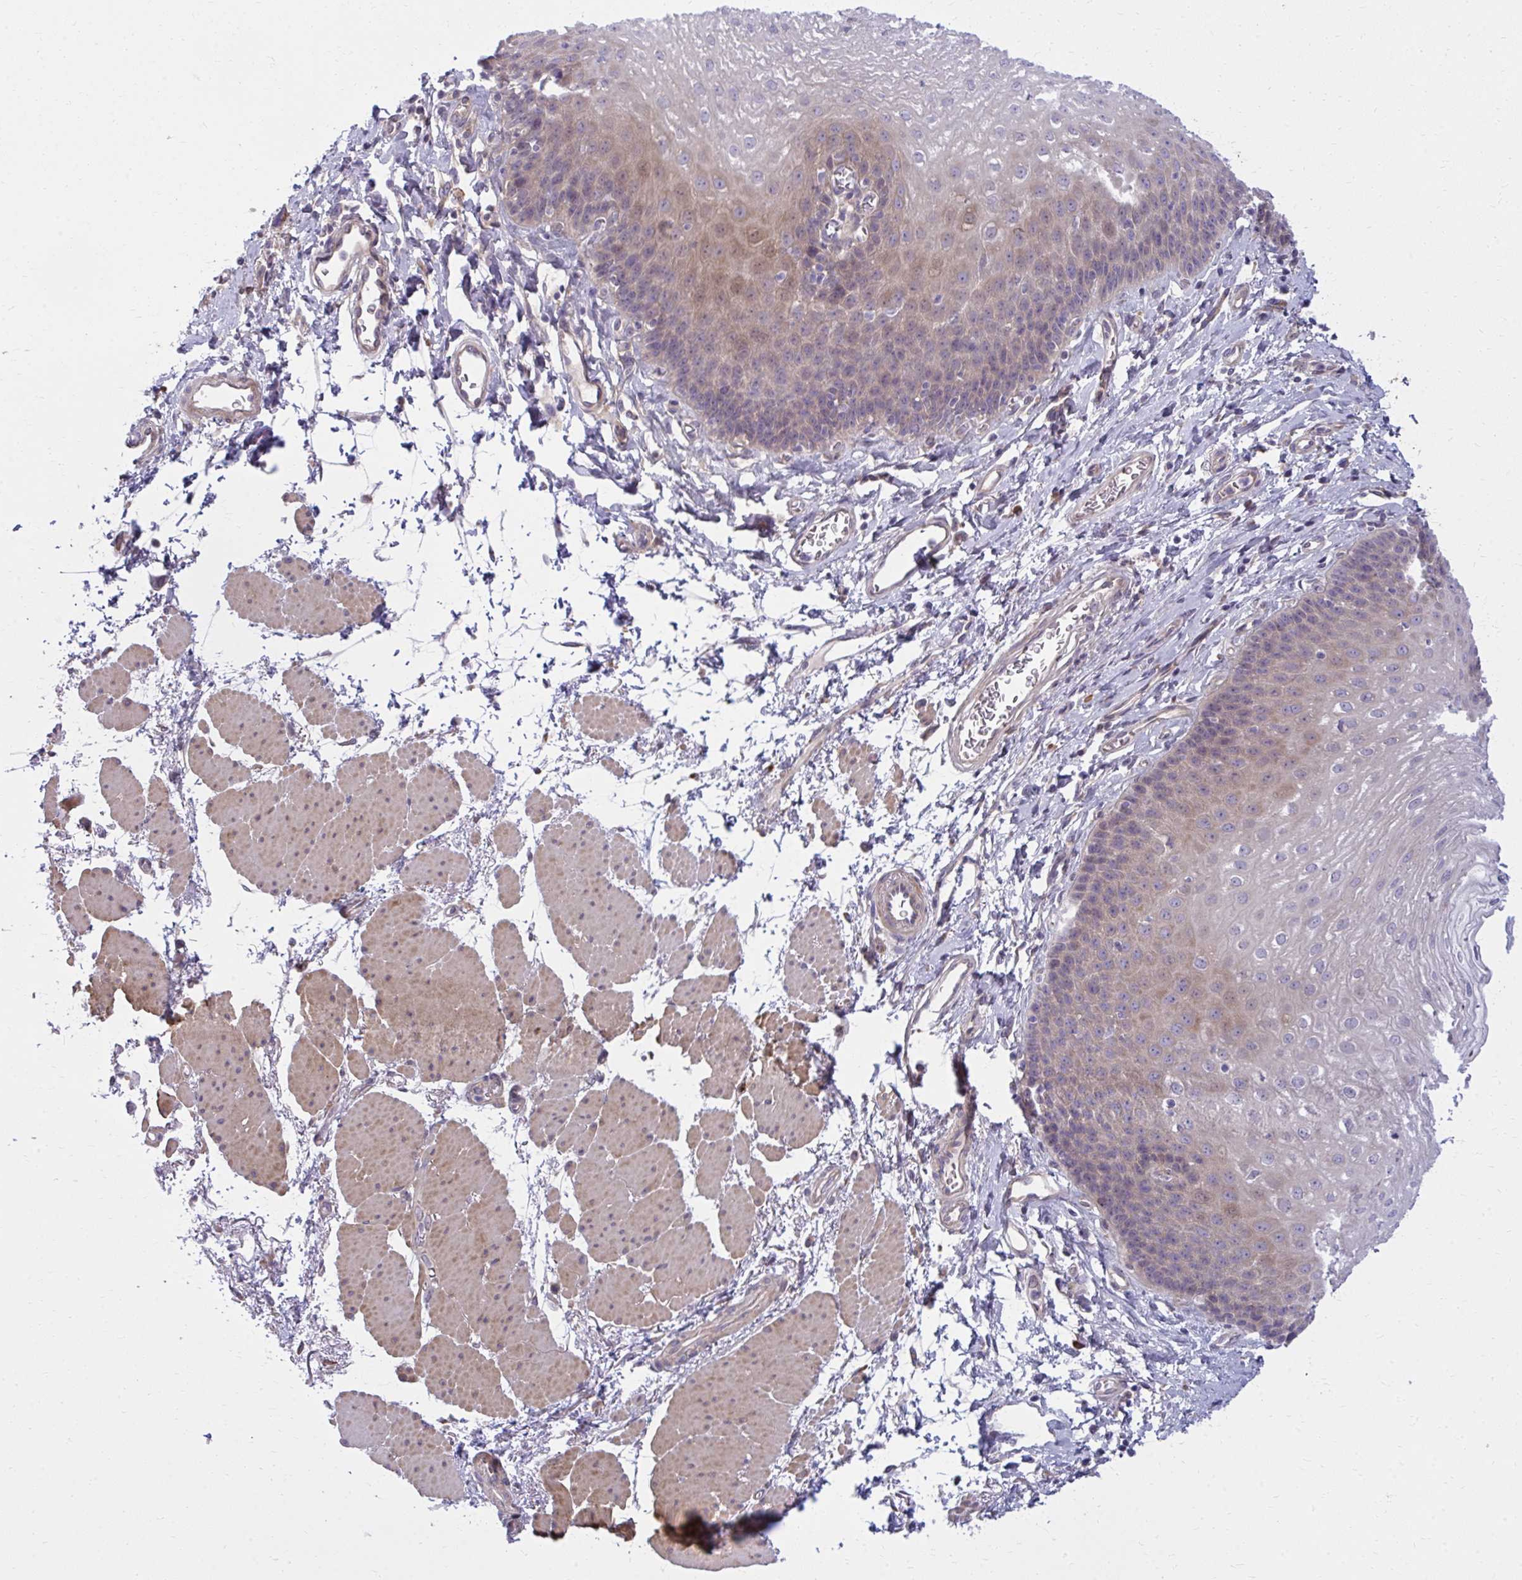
{"staining": {"intensity": "weak", "quantity": "25%-75%", "location": "cytoplasmic/membranous"}, "tissue": "esophagus", "cell_type": "Squamous epithelial cells", "image_type": "normal", "snomed": [{"axis": "morphology", "description": "Normal tissue, NOS"}, {"axis": "topography", "description": "Esophagus"}], "caption": "An image showing weak cytoplasmic/membranous expression in approximately 25%-75% of squamous epithelial cells in benign esophagus, as visualized by brown immunohistochemical staining.", "gene": "CEMP1", "patient": {"sex": "female", "age": 81}}